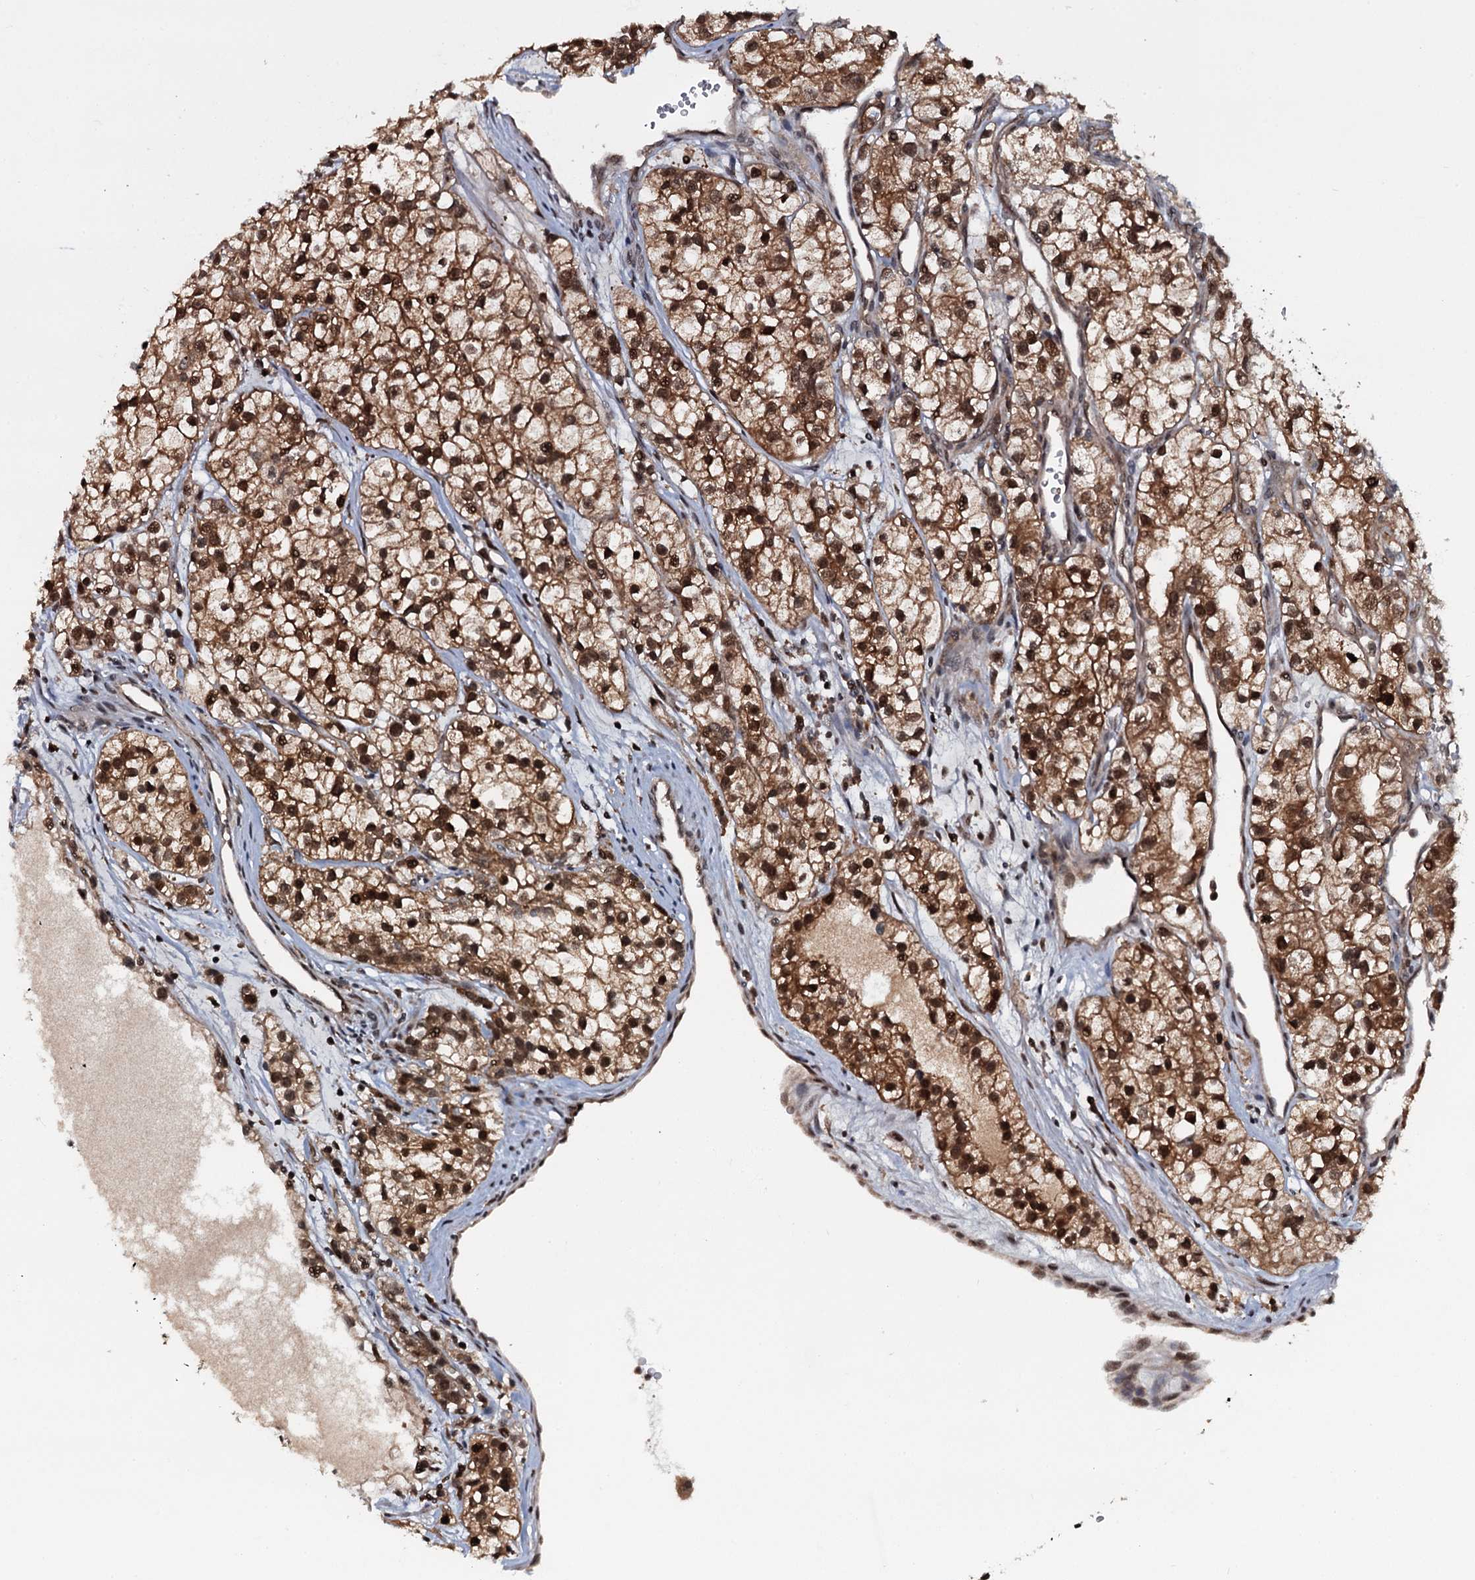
{"staining": {"intensity": "strong", "quantity": ">75%", "location": "cytoplasmic/membranous,nuclear"}, "tissue": "renal cancer", "cell_type": "Tumor cells", "image_type": "cancer", "snomed": [{"axis": "morphology", "description": "Adenocarcinoma, NOS"}, {"axis": "topography", "description": "Kidney"}], "caption": "Protein staining demonstrates strong cytoplasmic/membranous and nuclear expression in about >75% of tumor cells in renal cancer (adenocarcinoma).", "gene": "HDDC3", "patient": {"sex": "female", "age": 57}}